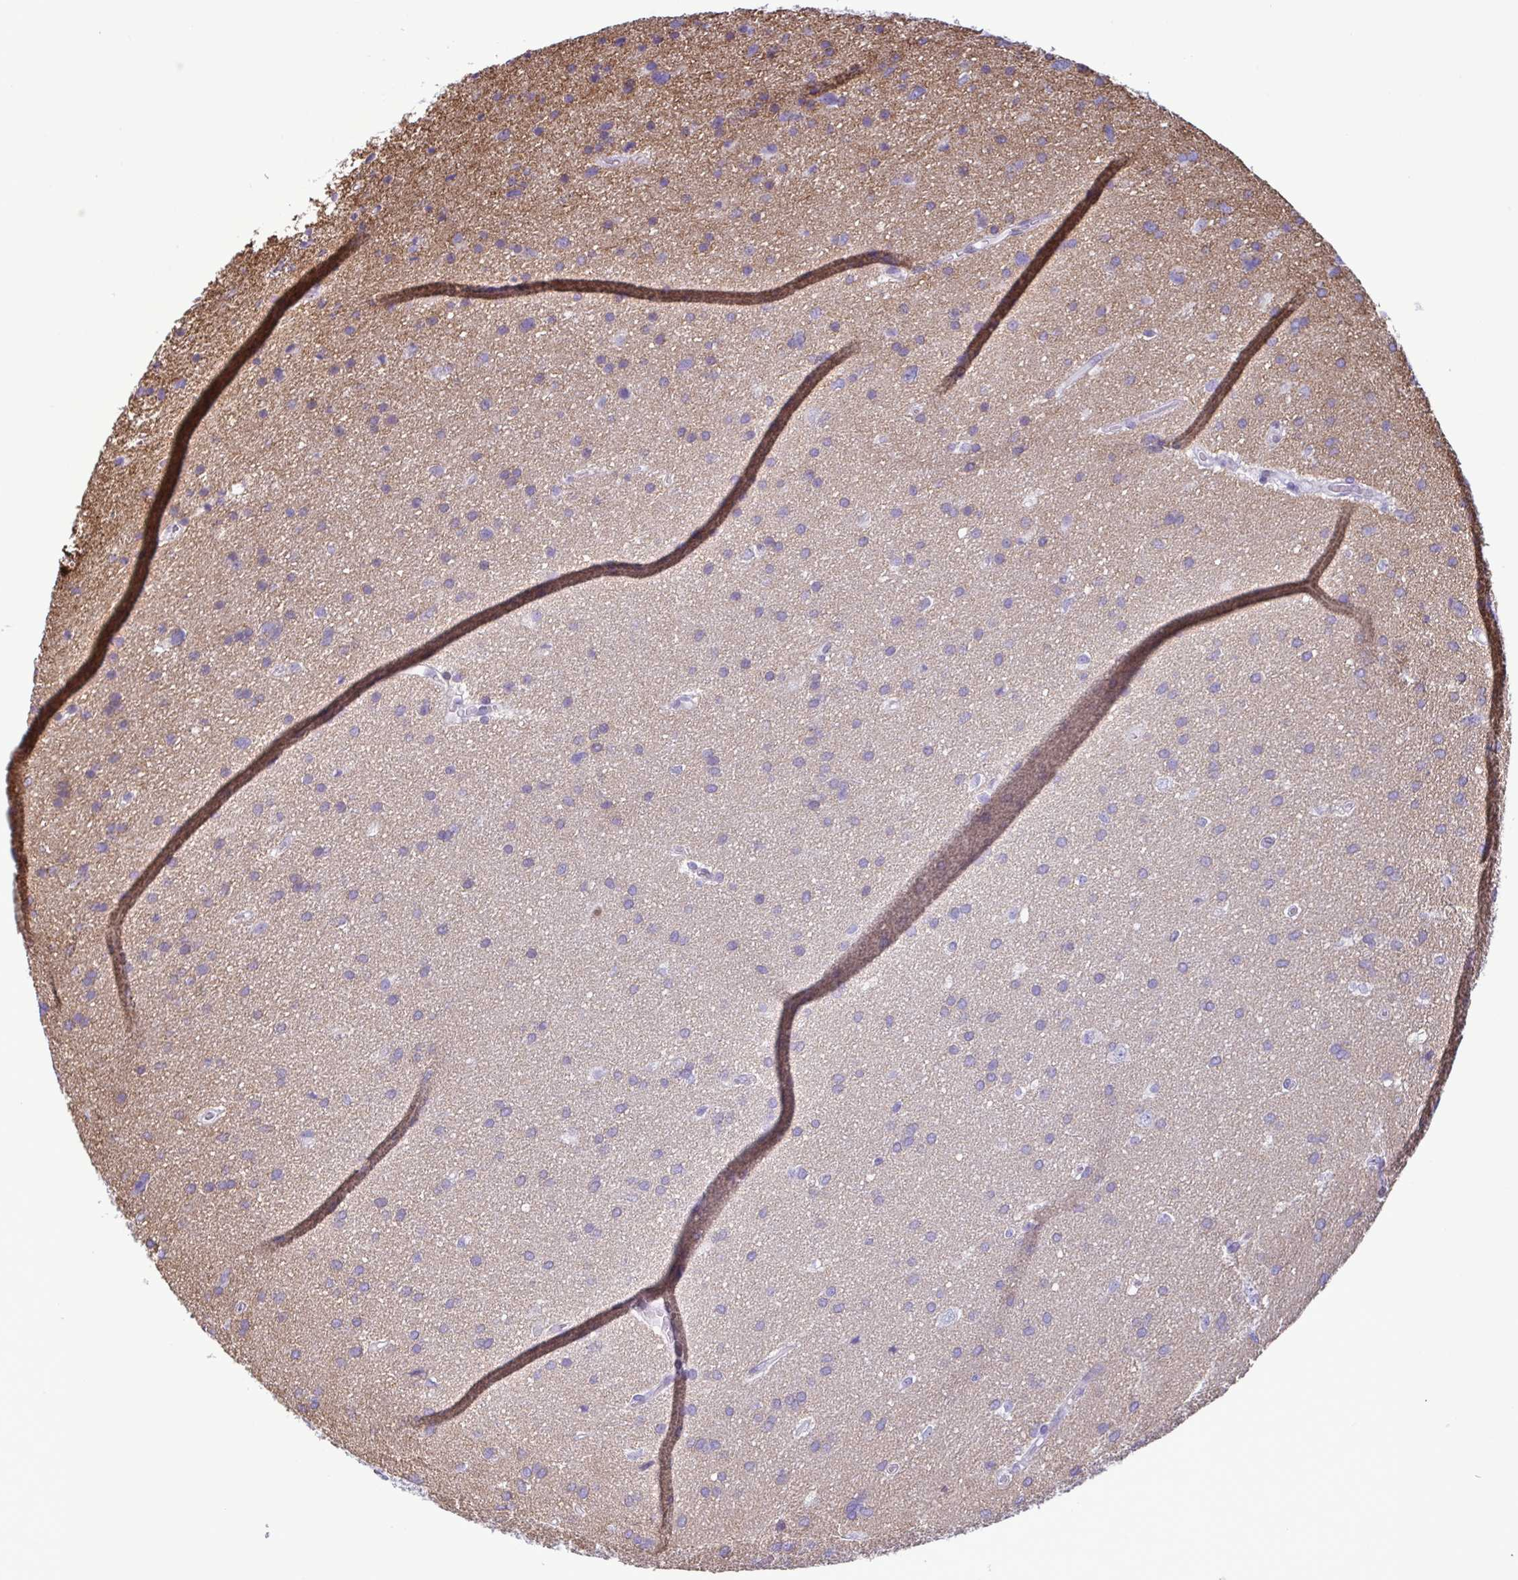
{"staining": {"intensity": "negative", "quantity": "none", "location": "none"}, "tissue": "glioma", "cell_type": "Tumor cells", "image_type": "cancer", "snomed": [{"axis": "morphology", "description": "Glioma, malignant, Low grade"}, {"axis": "topography", "description": "Brain"}], "caption": "Immunohistochemistry (IHC) micrograph of neoplastic tissue: human glioma stained with DAB reveals no significant protein positivity in tumor cells.", "gene": "IRF1", "patient": {"sex": "female", "age": 54}}